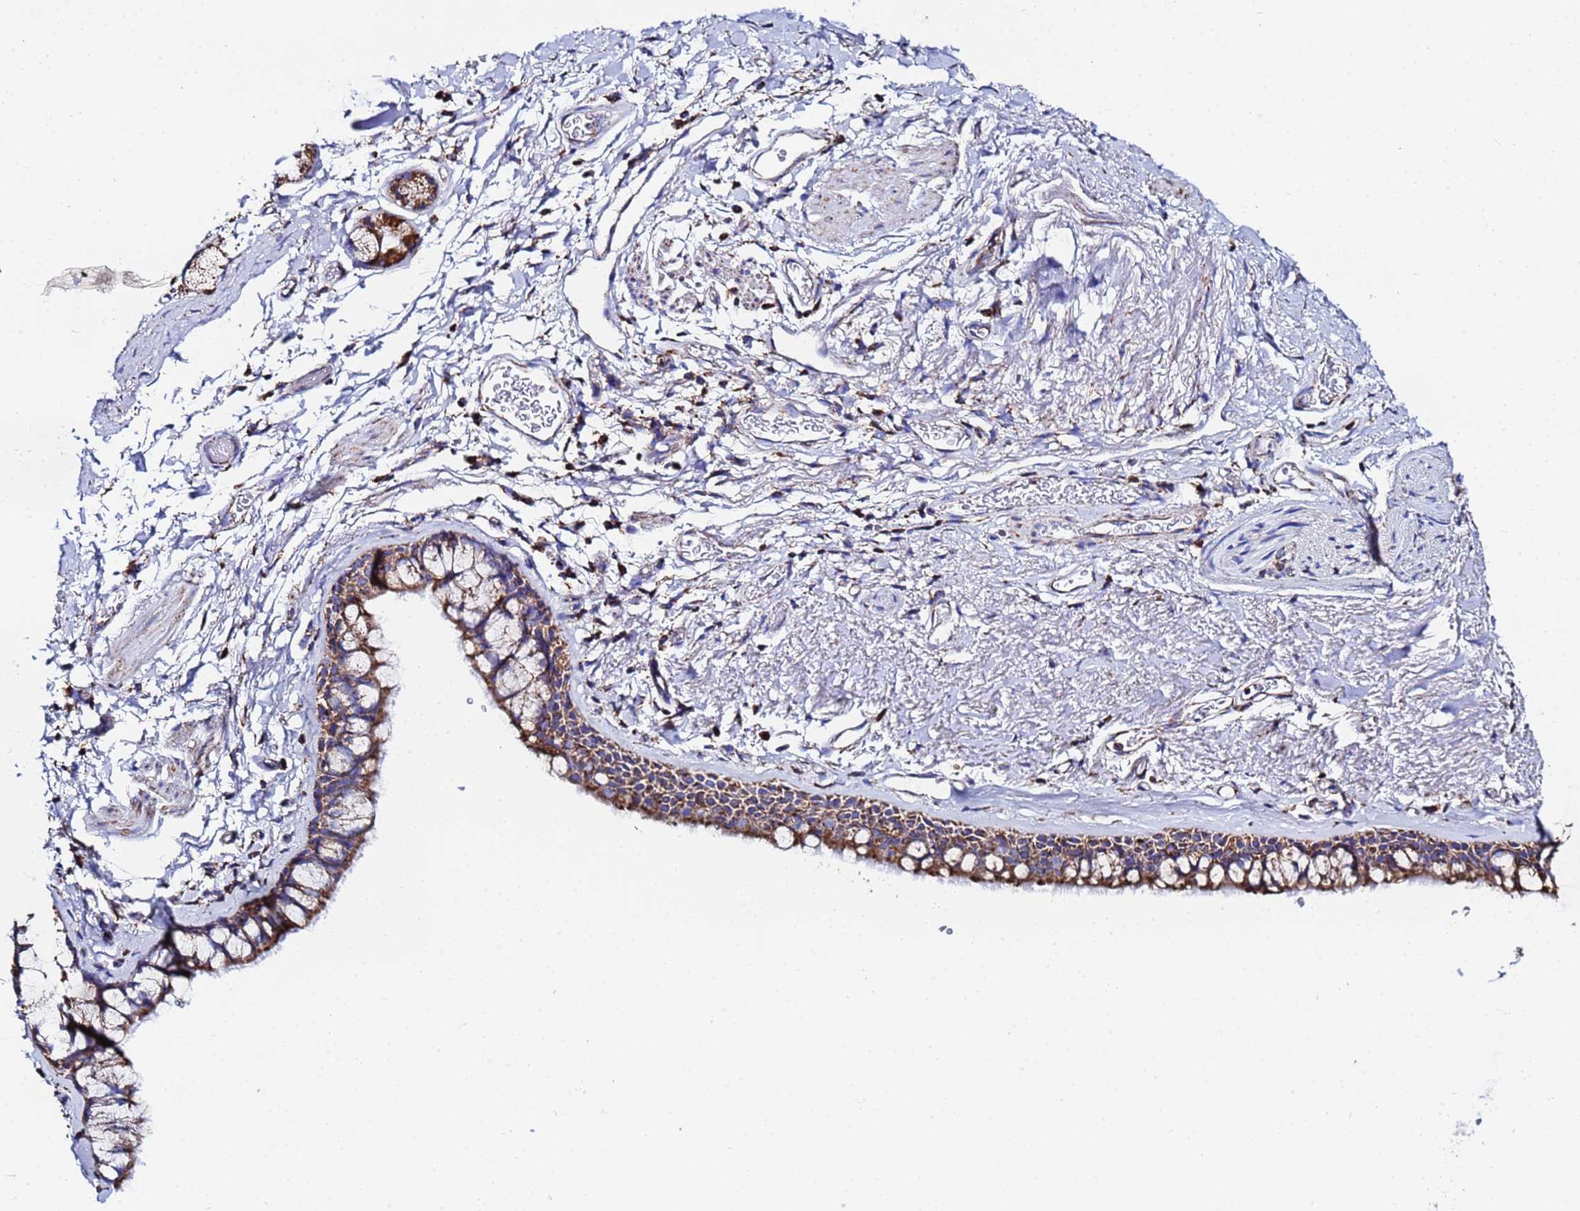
{"staining": {"intensity": "strong", "quantity": ">75%", "location": "cytoplasmic/membranous"}, "tissue": "bronchus", "cell_type": "Respiratory epithelial cells", "image_type": "normal", "snomed": [{"axis": "morphology", "description": "Normal tissue, NOS"}, {"axis": "topography", "description": "Bronchus"}], "caption": "A high amount of strong cytoplasmic/membranous staining is appreciated in approximately >75% of respiratory epithelial cells in unremarkable bronchus. Nuclei are stained in blue.", "gene": "GLUD1", "patient": {"sex": "male", "age": 65}}